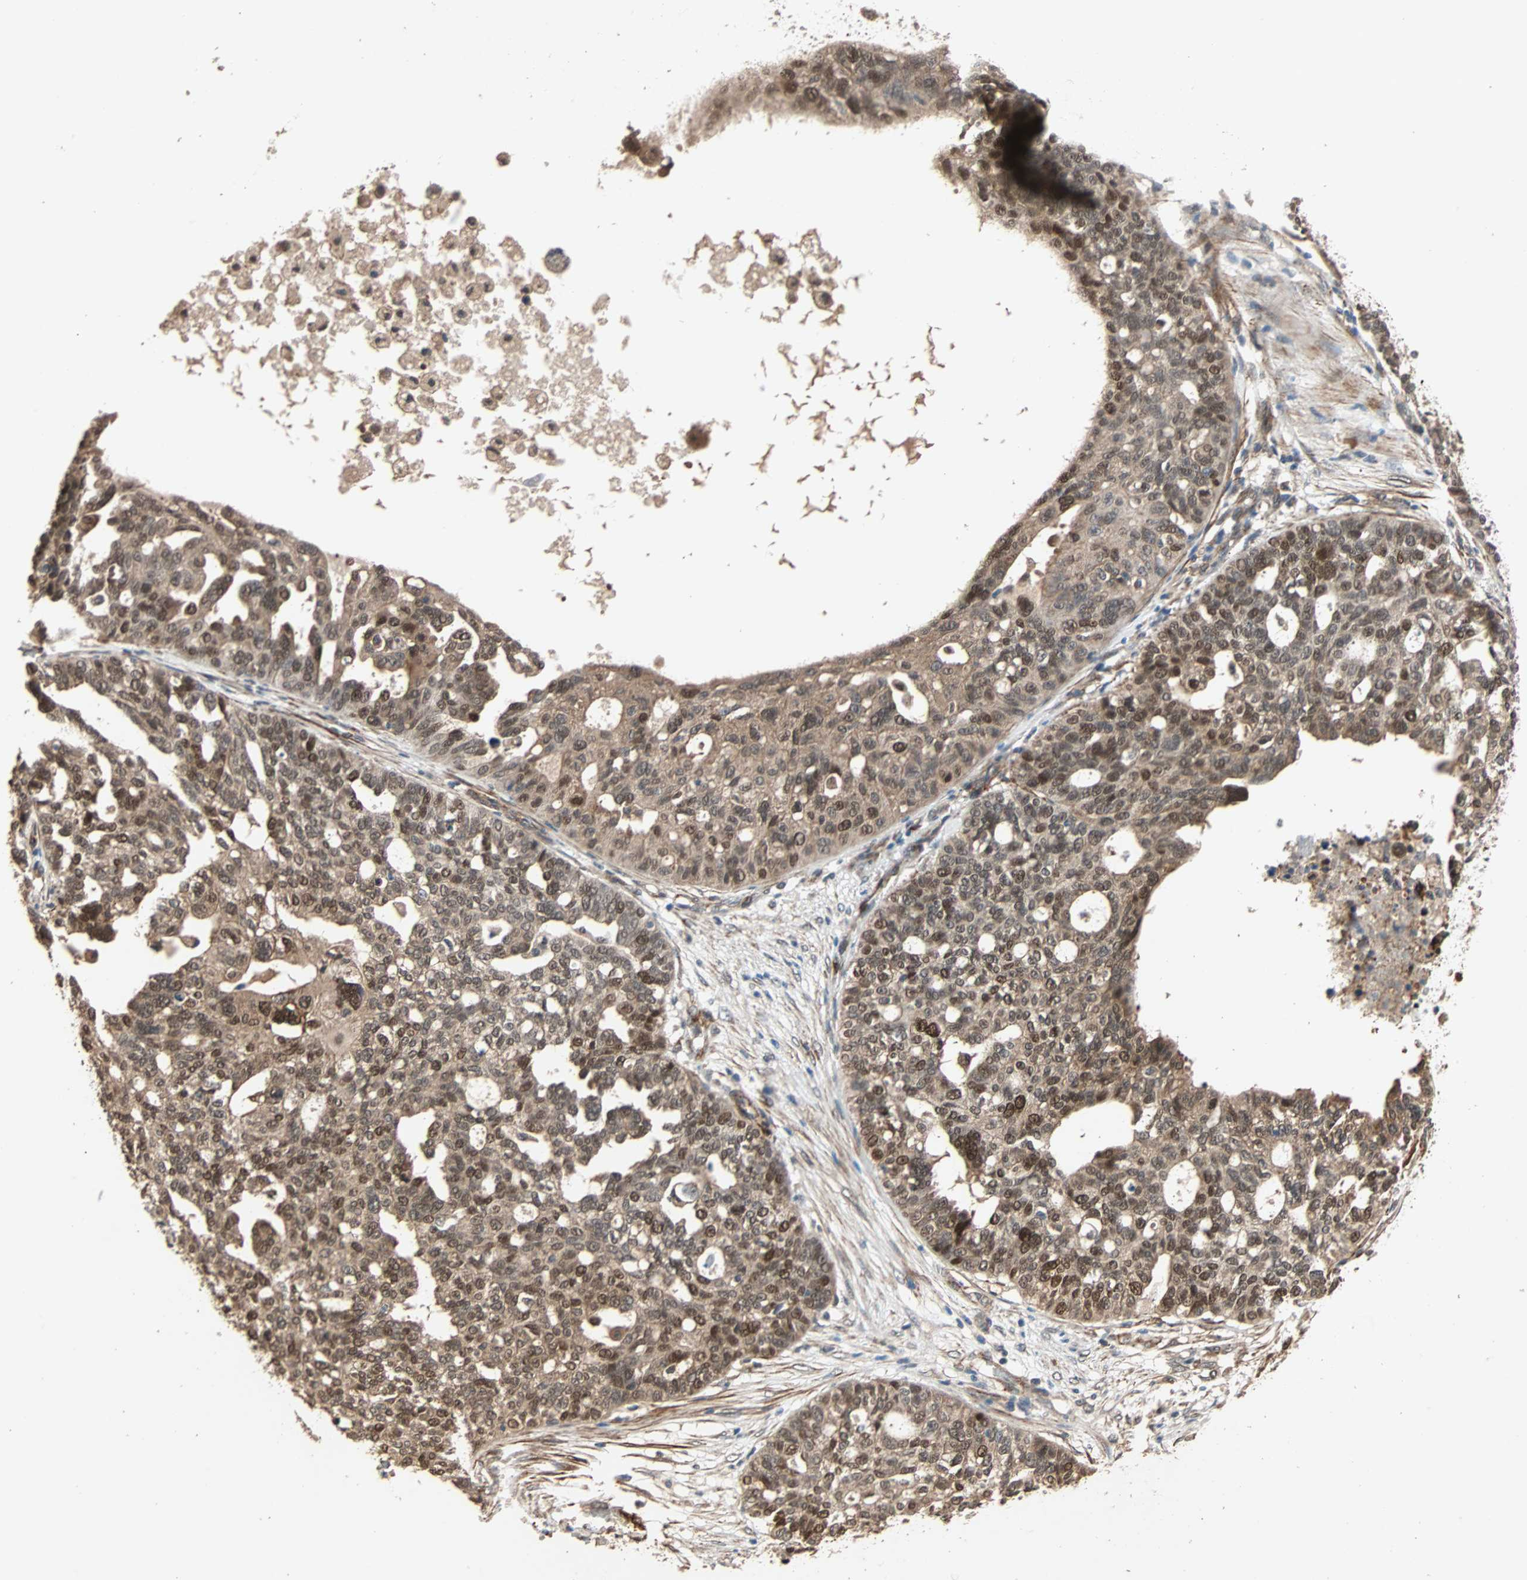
{"staining": {"intensity": "moderate", "quantity": ">75%", "location": "cytoplasmic/membranous,nuclear"}, "tissue": "ovarian cancer", "cell_type": "Tumor cells", "image_type": "cancer", "snomed": [{"axis": "morphology", "description": "Cystadenocarcinoma, serous, NOS"}, {"axis": "topography", "description": "Ovary"}], "caption": "Approximately >75% of tumor cells in human serous cystadenocarcinoma (ovarian) demonstrate moderate cytoplasmic/membranous and nuclear protein expression as visualized by brown immunohistochemical staining.", "gene": "QSER1", "patient": {"sex": "female", "age": 59}}